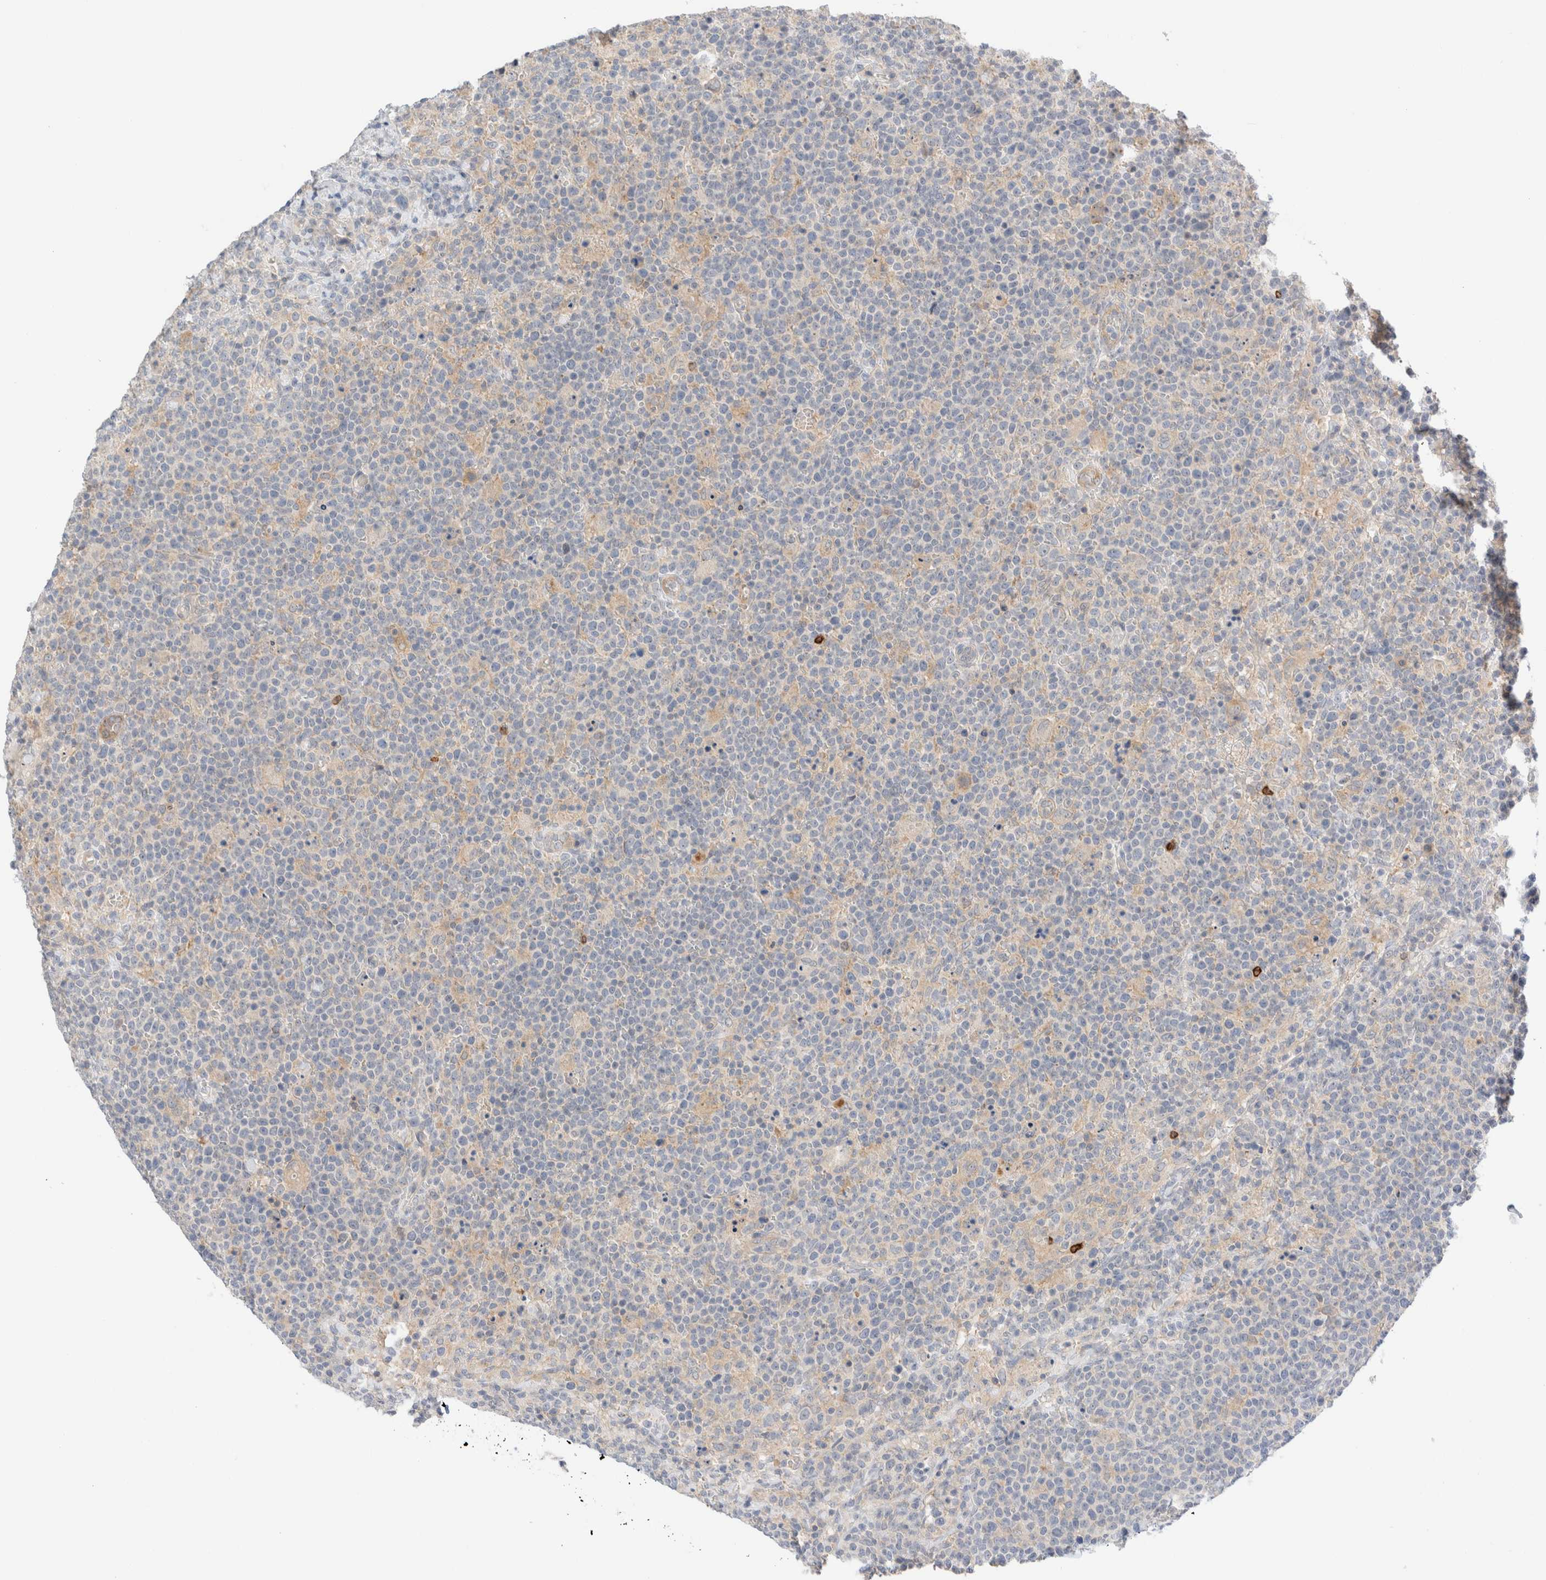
{"staining": {"intensity": "negative", "quantity": "none", "location": "none"}, "tissue": "lymphoma", "cell_type": "Tumor cells", "image_type": "cancer", "snomed": [{"axis": "morphology", "description": "Malignant lymphoma, non-Hodgkin's type, High grade"}, {"axis": "topography", "description": "Lymph node"}], "caption": "This micrograph is of lymphoma stained with immunohistochemistry to label a protein in brown with the nuclei are counter-stained blue. There is no expression in tumor cells.", "gene": "SDR16C5", "patient": {"sex": "male", "age": 61}}